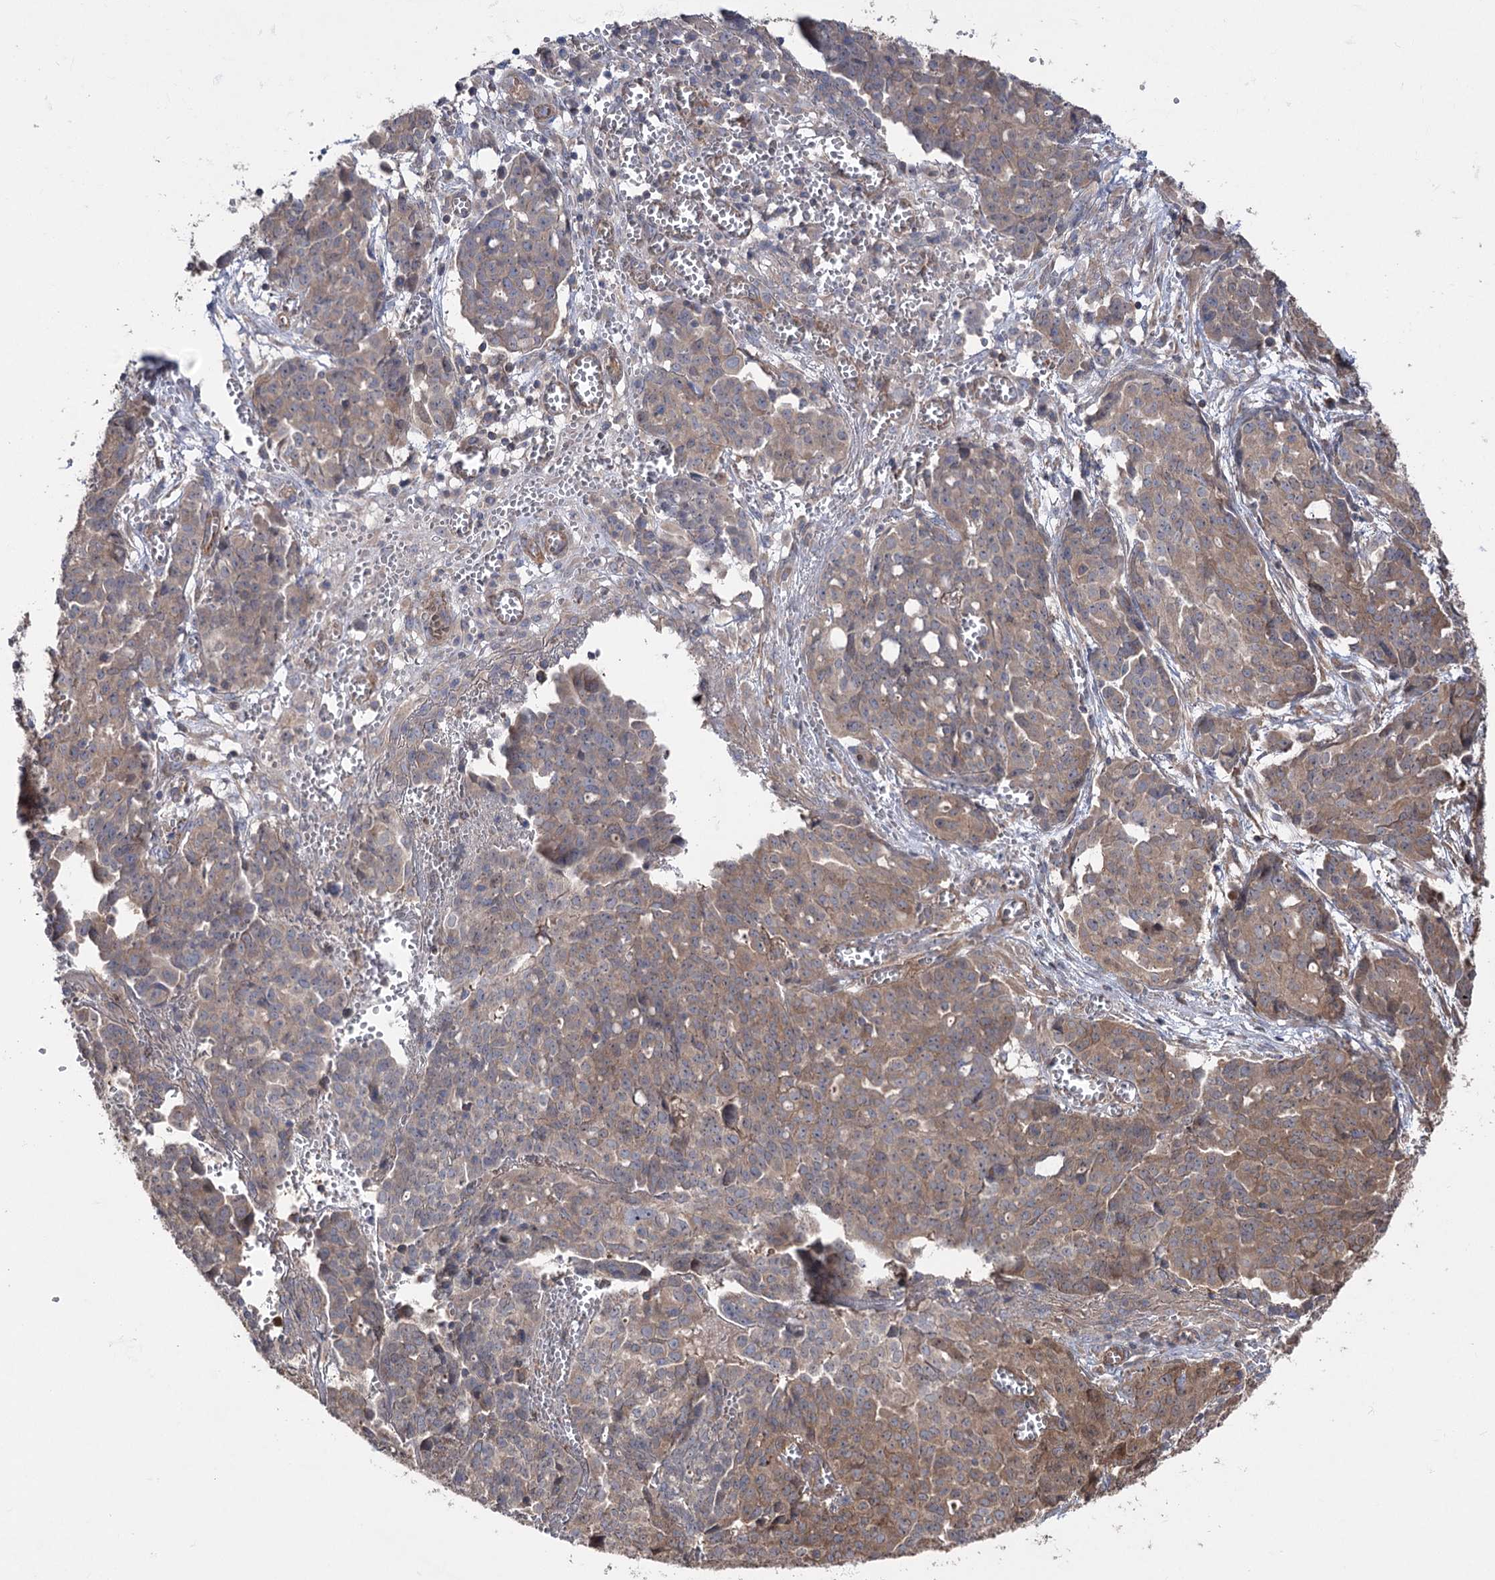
{"staining": {"intensity": "weak", "quantity": ">75%", "location": "cytoplasmic/membranous"}, "tissue": "ovarian cancer", "cell_type": "Tumor cells", "image_type": "cancer", "snomed": [{"axis": "morphology", "description": "Cystadenocarcinoma, serous, NOS"}, {"axis": "topography", "description": "Soft tissue"}, {"axis": "topography", "description": "Ovary"}], "caption": "Human serous cystadenocarcinoma (ovarian) stained with a brown dye displays weak cytoplasmic/membranous positive positivity in approximately >75% of tumor cells.", "gene": "LARS2", "patient": {"sex": "female", "age": 57}}